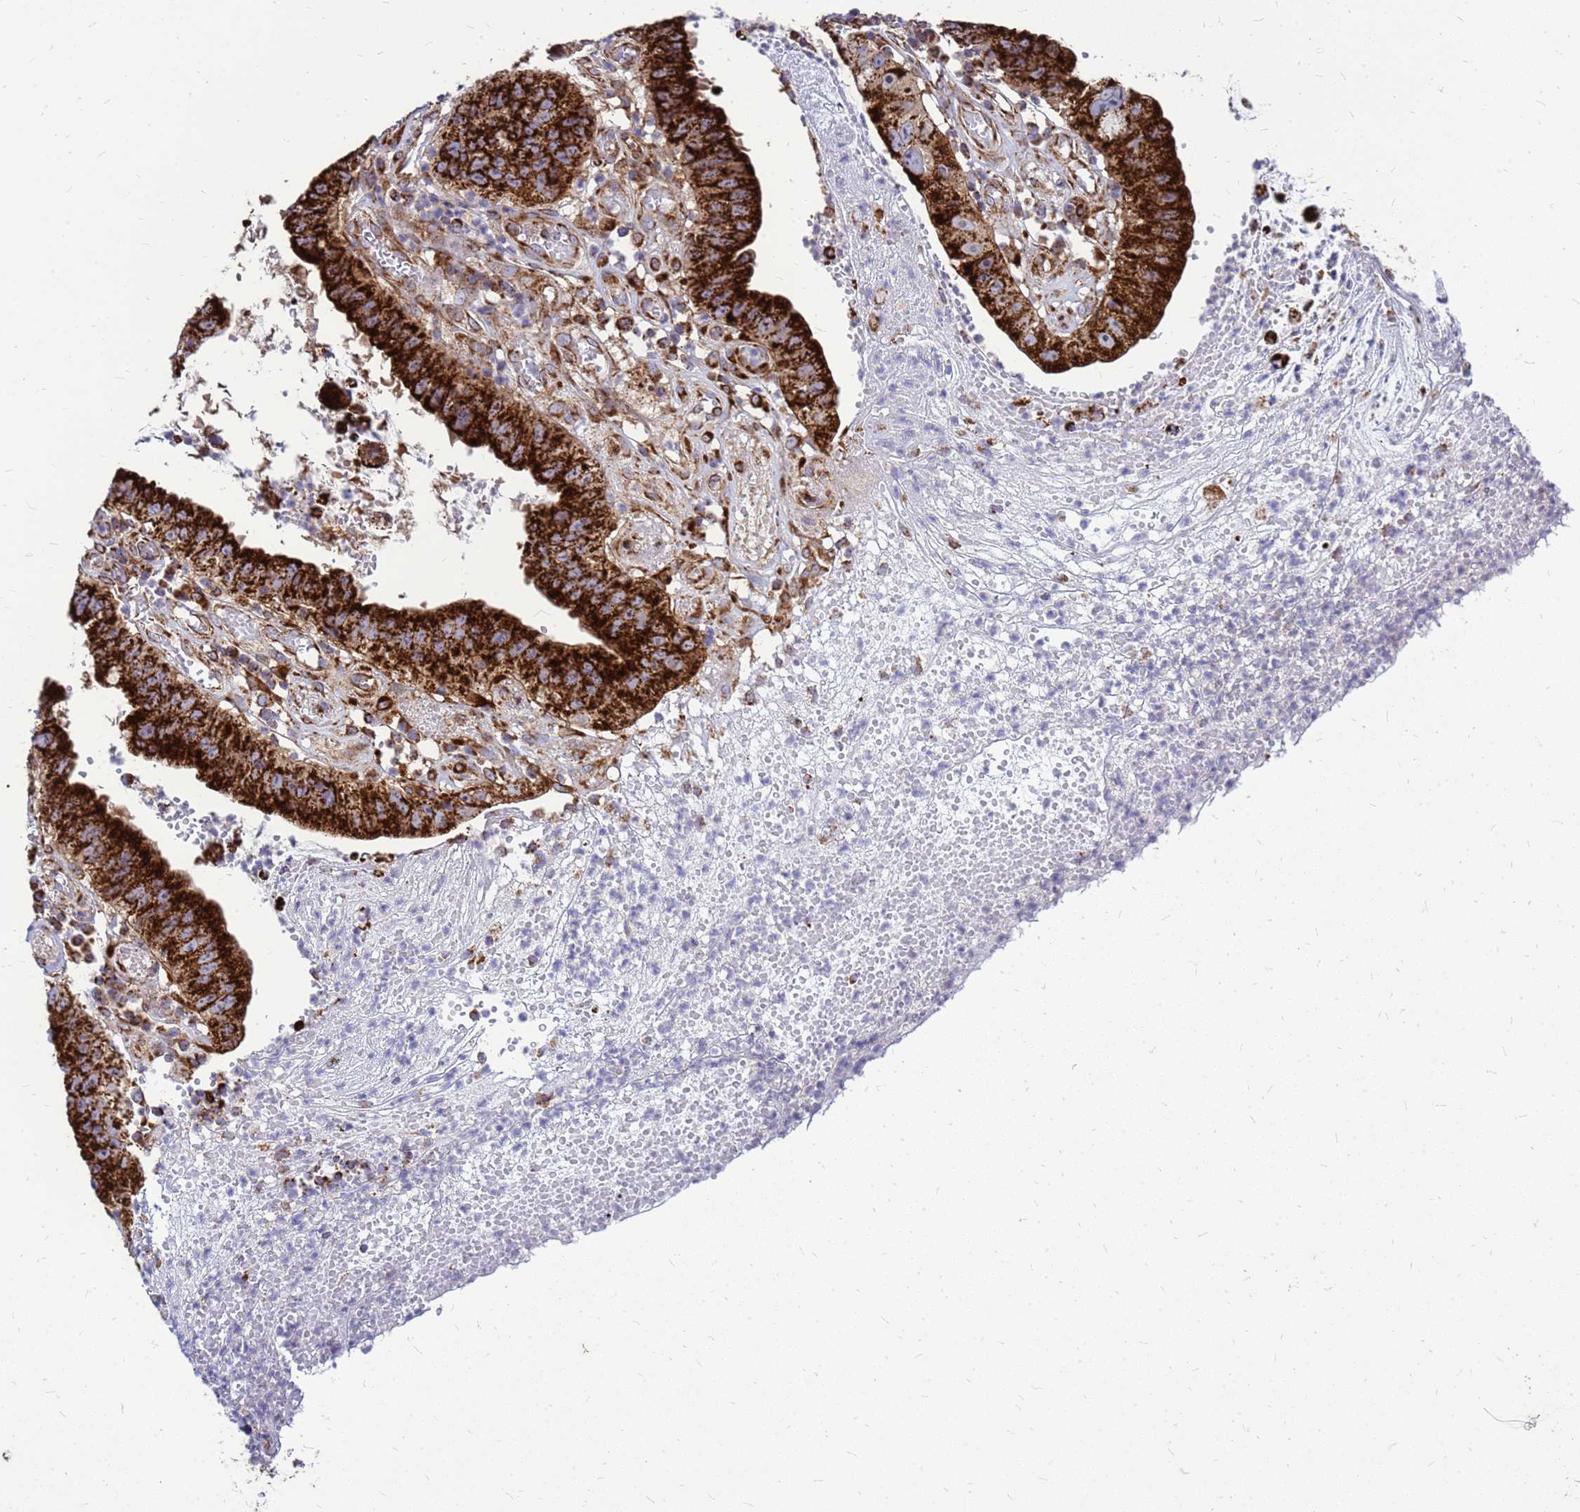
{"staining": {"intensity": "strong", "quantity": ">75%", "location": "cytoplasmic/membranous"}, "tissue": "stomach cancer", "cell_type": "Tumor cells", "image_type": "cancer", "snomed": [{"axis": "morphology", "description": "Adenocarcinoma, NOS"}, {"axis": "topography", "description": "Stomach"}], "caption": "Stomach adenocarcinoma stained for a protein (brown) exhibits strong cytoplasmic/membranous positive expression in about >75% of tumor cells.", "gene": "FSTL4", "patient": {"sex": "male", "age": 59}}